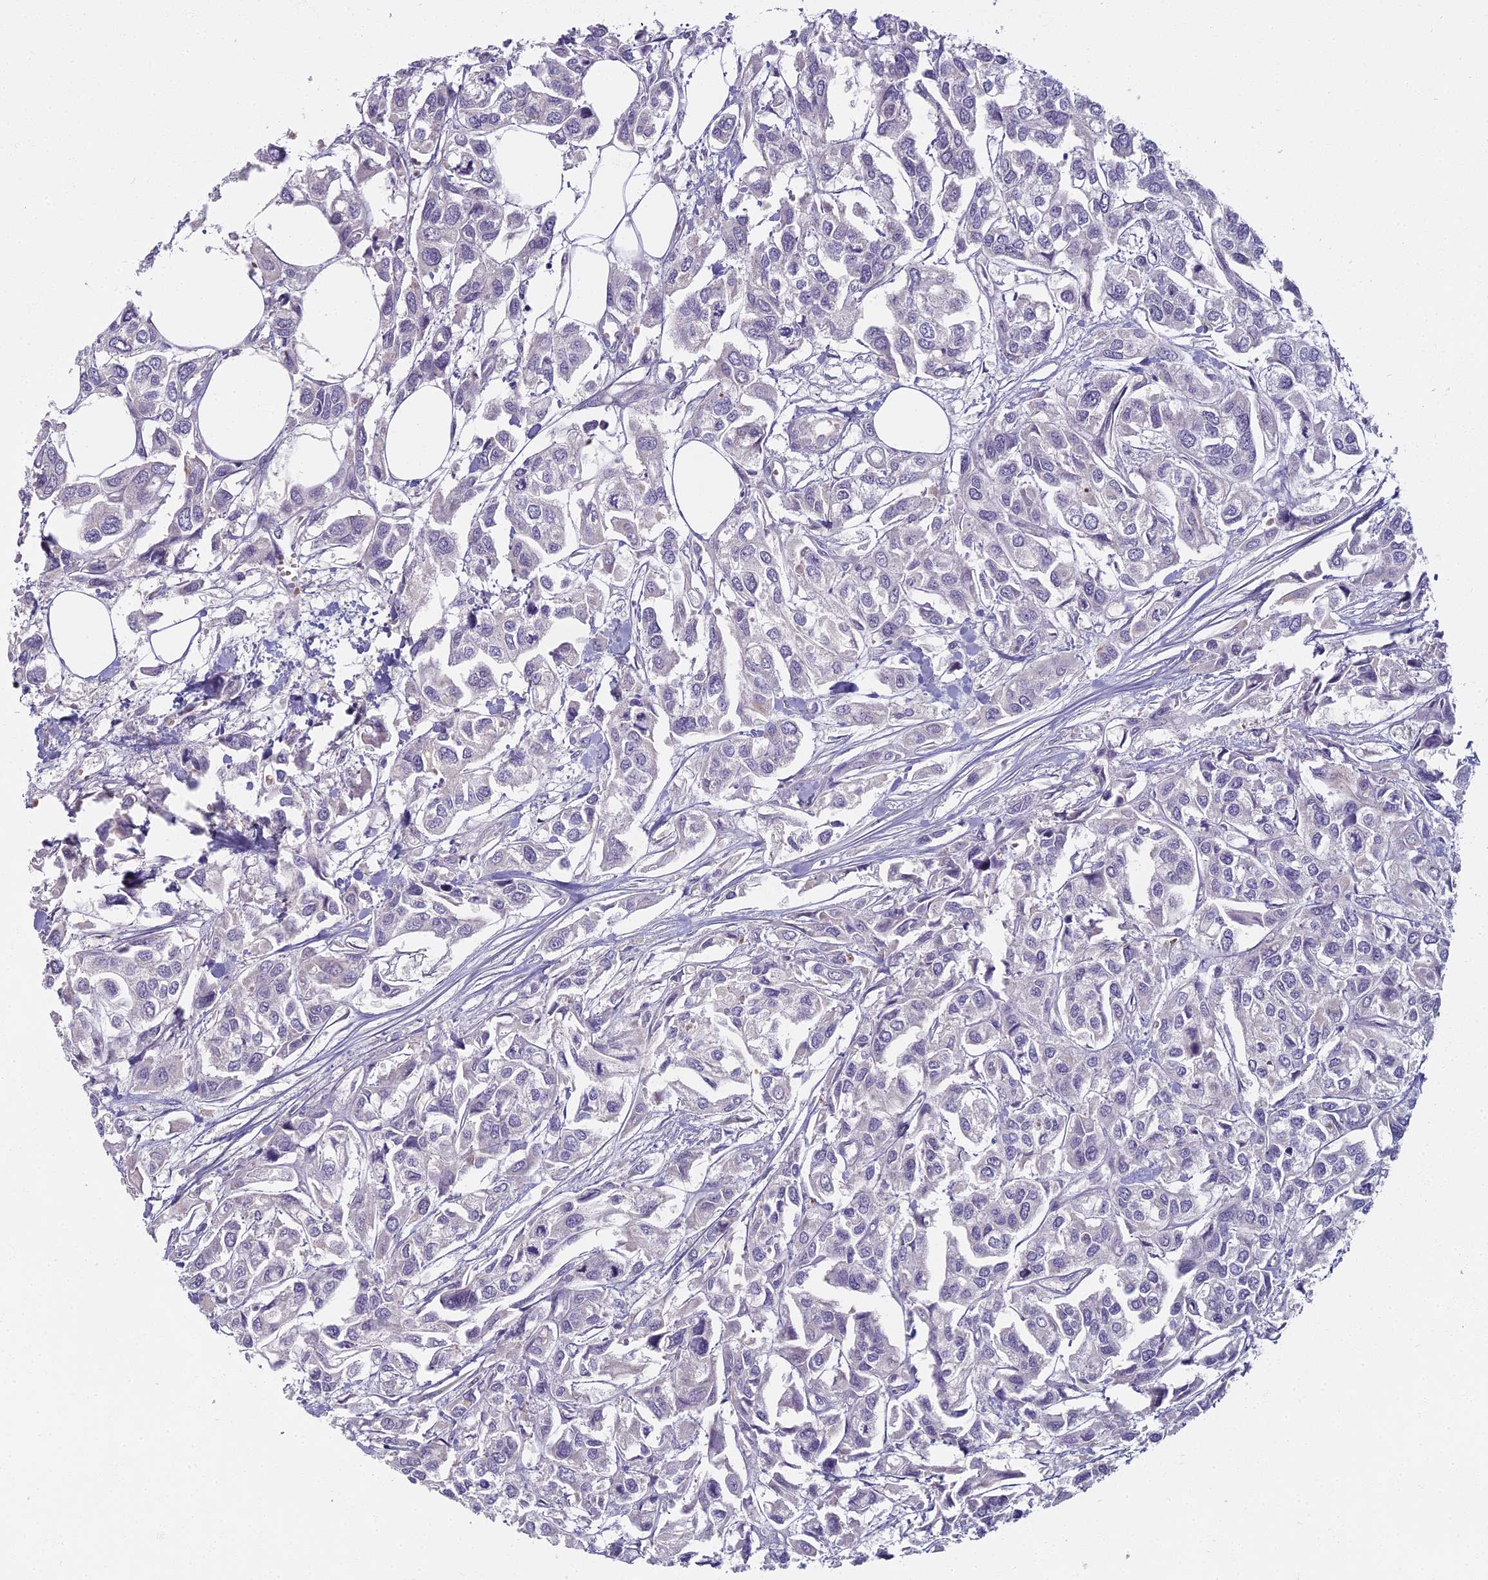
{"staining": {"intensity": "negative", "quantity": "none", "location": "none"}, "tissue": "urothelial cancer", "cell_type": "Tumor cells", "image_type": "cancer", "snomed": [{"axis": "morphology", "description": "Urothelial carcinoma, High grade"}, {"axis": "topography", "description": "Urinary bladder"}], "caption": "This is an immunohistochemistry photomicrograph of human urothelial cancer. There is no expression in tumor cells.", "gene": "ARL15", "patient": {"sex": "male", "age": 67}}